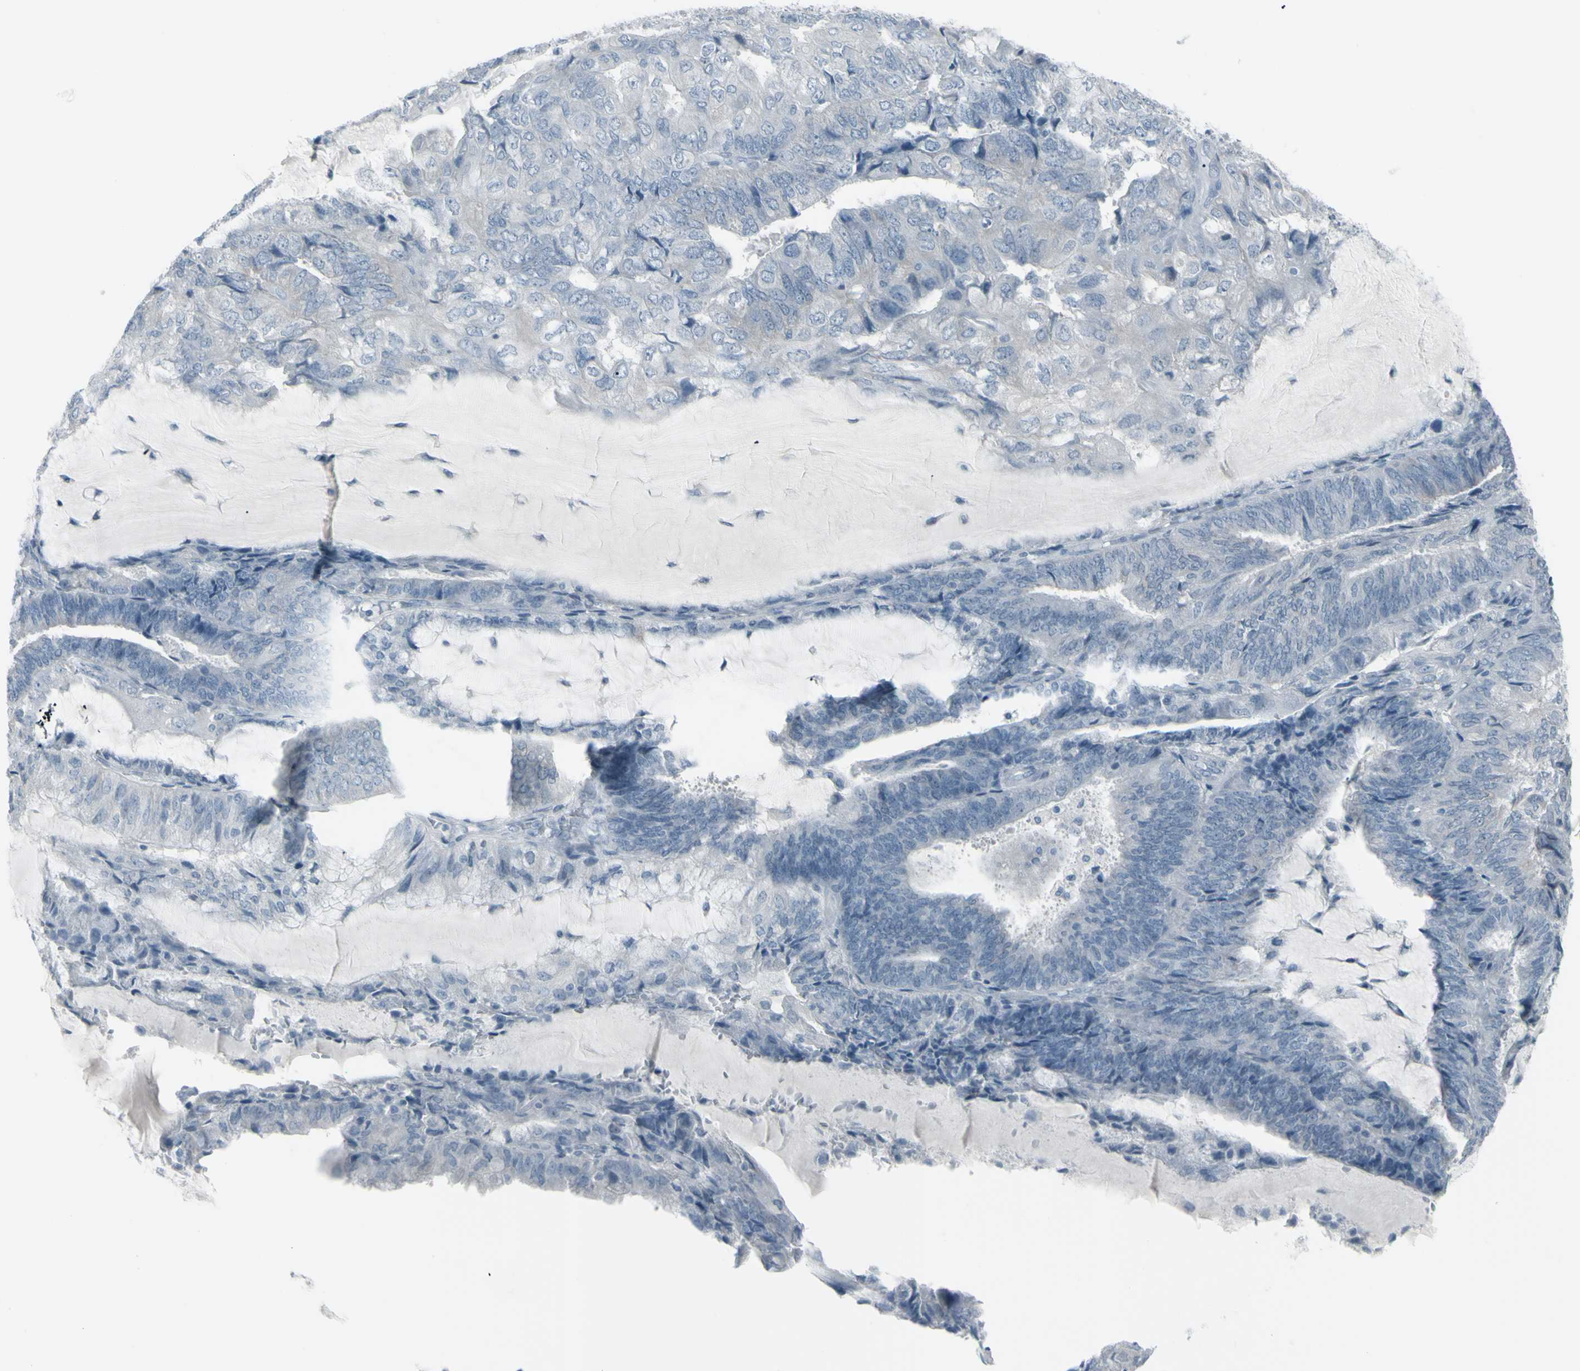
{"staining": {"intensity": "negative", "quantity": "none", "location": "none"}, "tissue": "endometrial cancer", "cell_type": "Tumor cells", "image_type": "cancer", "snomed": [{"axis": "morphology", "description": "Adenocarcinoma, NOS"}, {"axis": "topography", "description": "Endometrium"}], "caption": "This is an IHC micrograph of endometrial cancer (adenocarcinoma). There is no expression in tumor cells.", "gene": "RAB3A", "patient": {"sex": "female", "age": 81}}